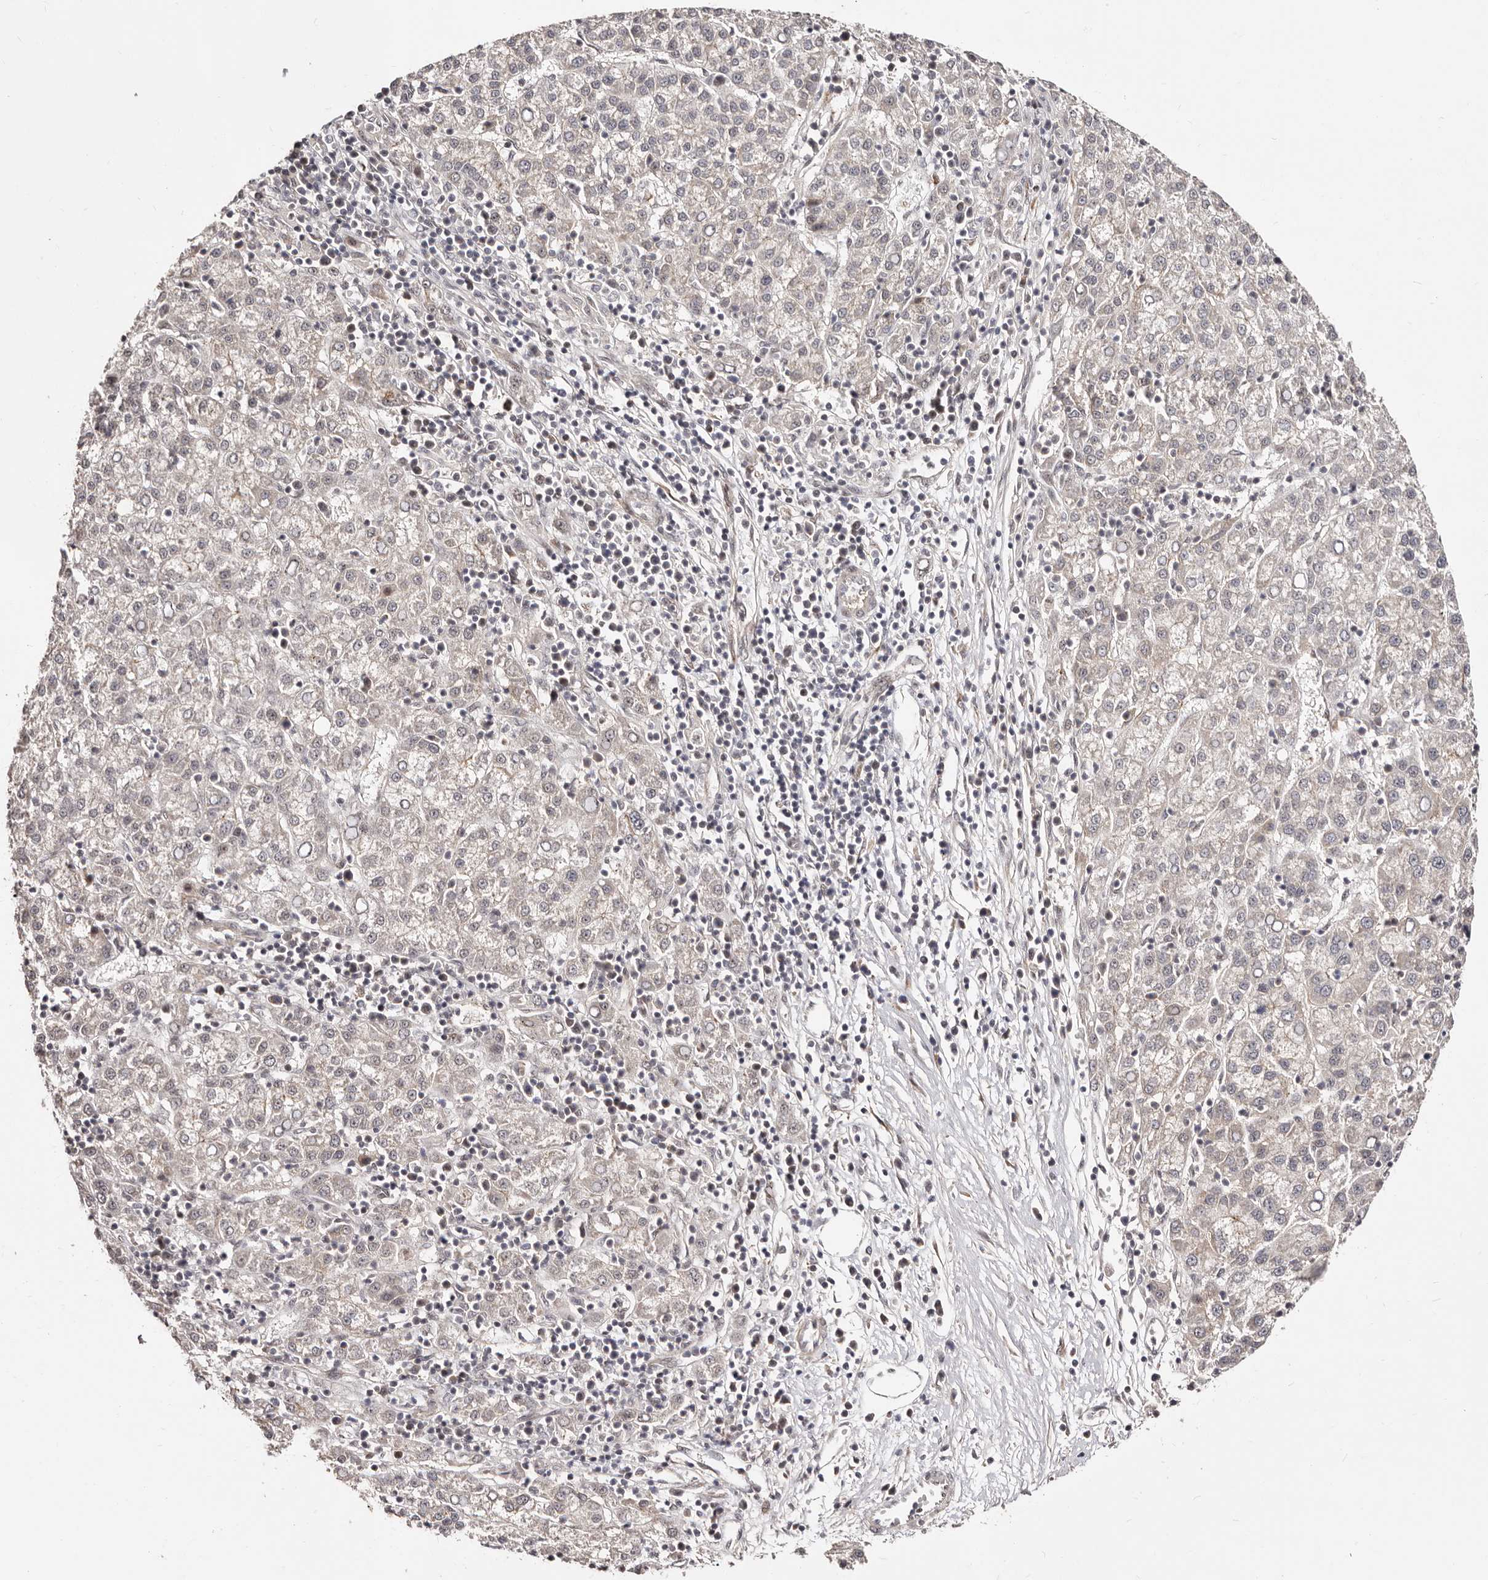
{"staining": {"intensity": "negative", "quantity": "none", "location": "none"}, "tissue": "liver cancer", "cell_type": "Tumor cells", "image_type": "cancer", "snomed": [{"axis": "morphology", "description": "Carcinoma, Hepatocellular, NOS"}, {"axis": "topography", "description": "Liver"}], "caption": "Immunohistochemistry (IHC) histopathology image of human hepatocellular carcinoma (liver) stained for a protein (brown), which reveals no positivity in tumor cells.", "gene": "SRCAP", "patient": {"sex": "female", "age": 58}}